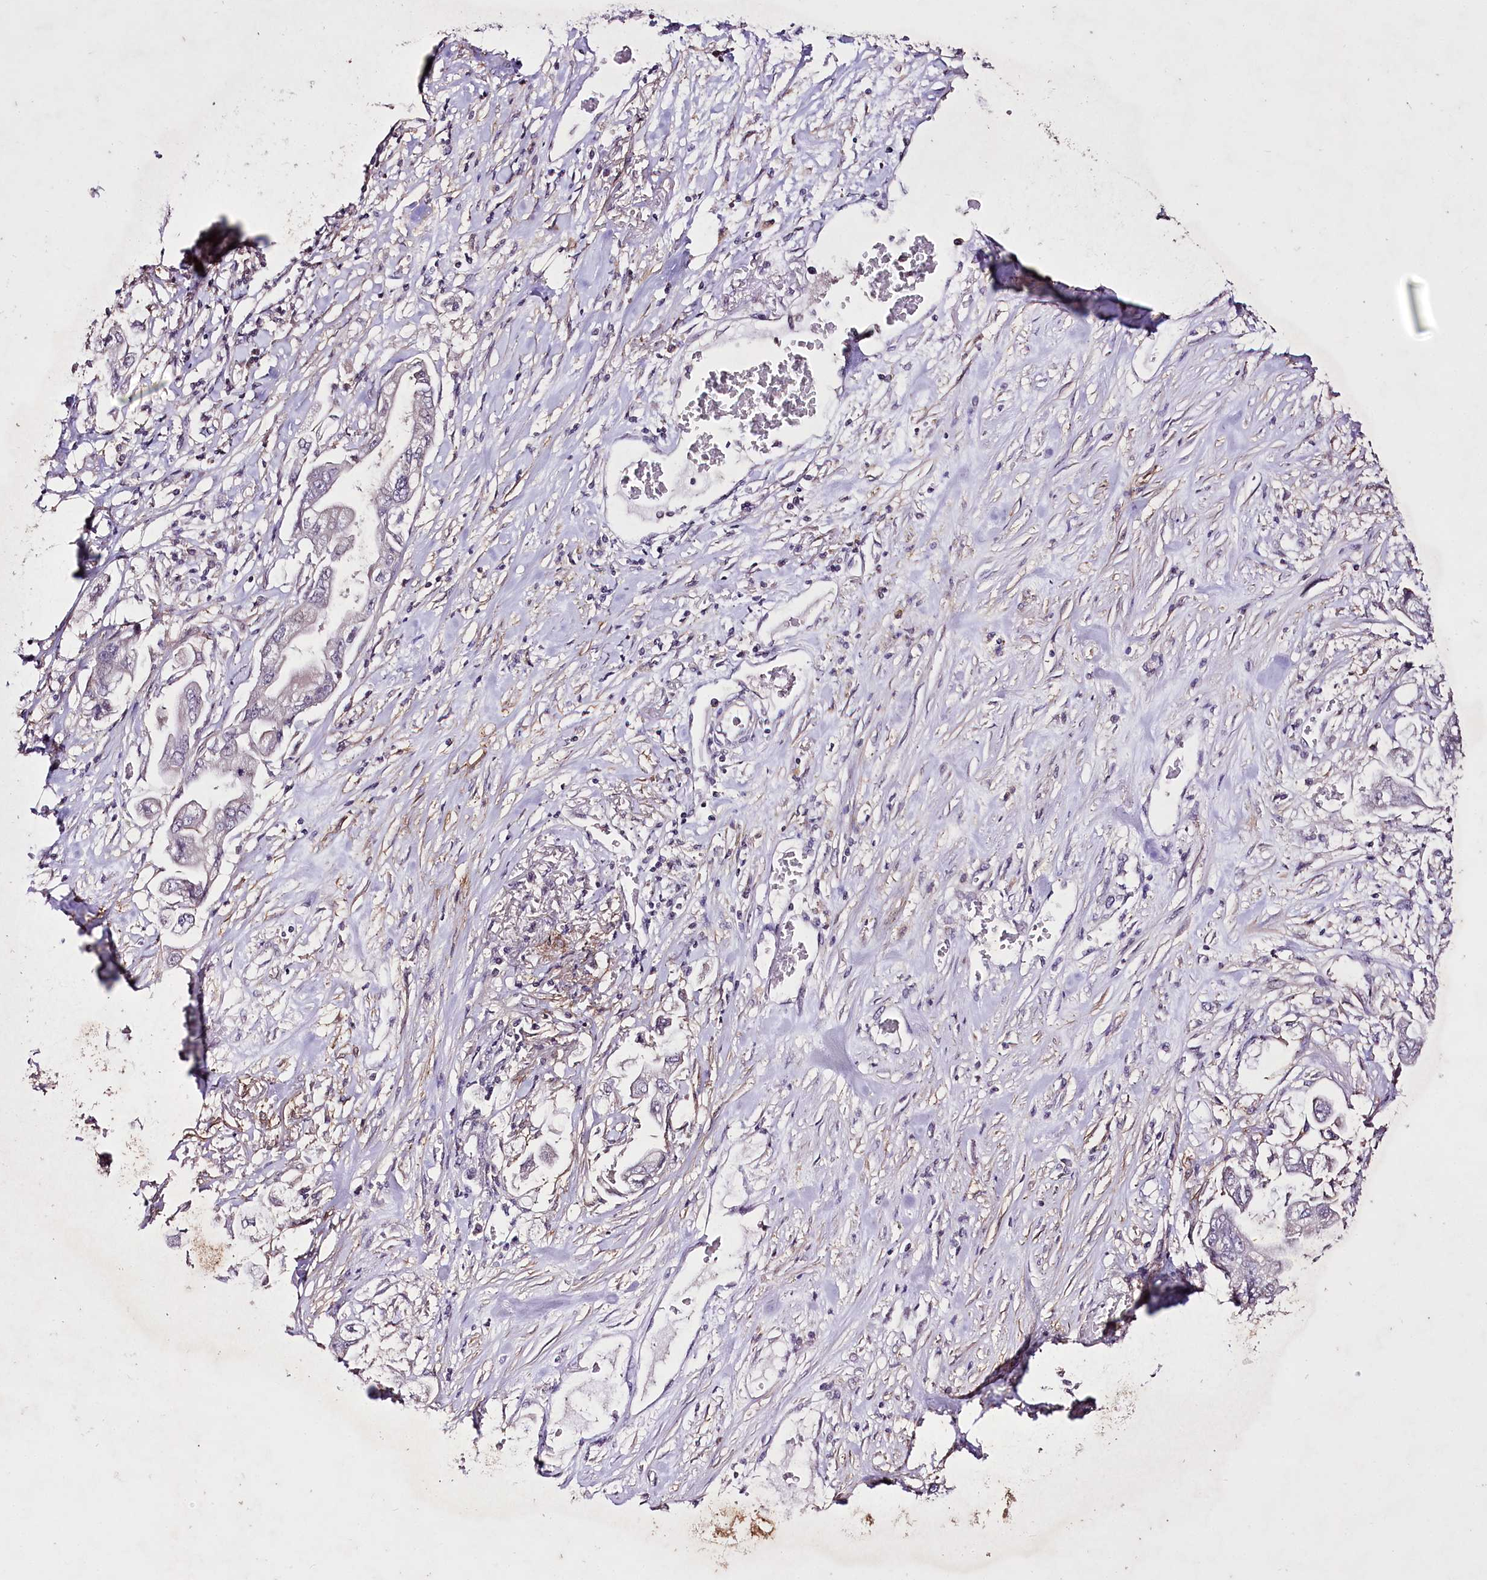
{"staining": {"intensity": "negative", "quantity": "none", "location": "none"}, "tissue": "stomach cancer", "cell_type": "Tumor cells", "image_type": "cancer", "snomed": [{"axis": "morphology", "description": "Adenocarcinoma, NOS"}, {"axis": "topography", "description": "Stomach"}], "caption": "Immunohistochemistry (IHC) micrograph of human adenocarcinoma (stomach) stained for a protein (brown), which shows no expression in tumor cells.", "gene": "ENPP1", "patient": {"sex": "male", "age": 62}}